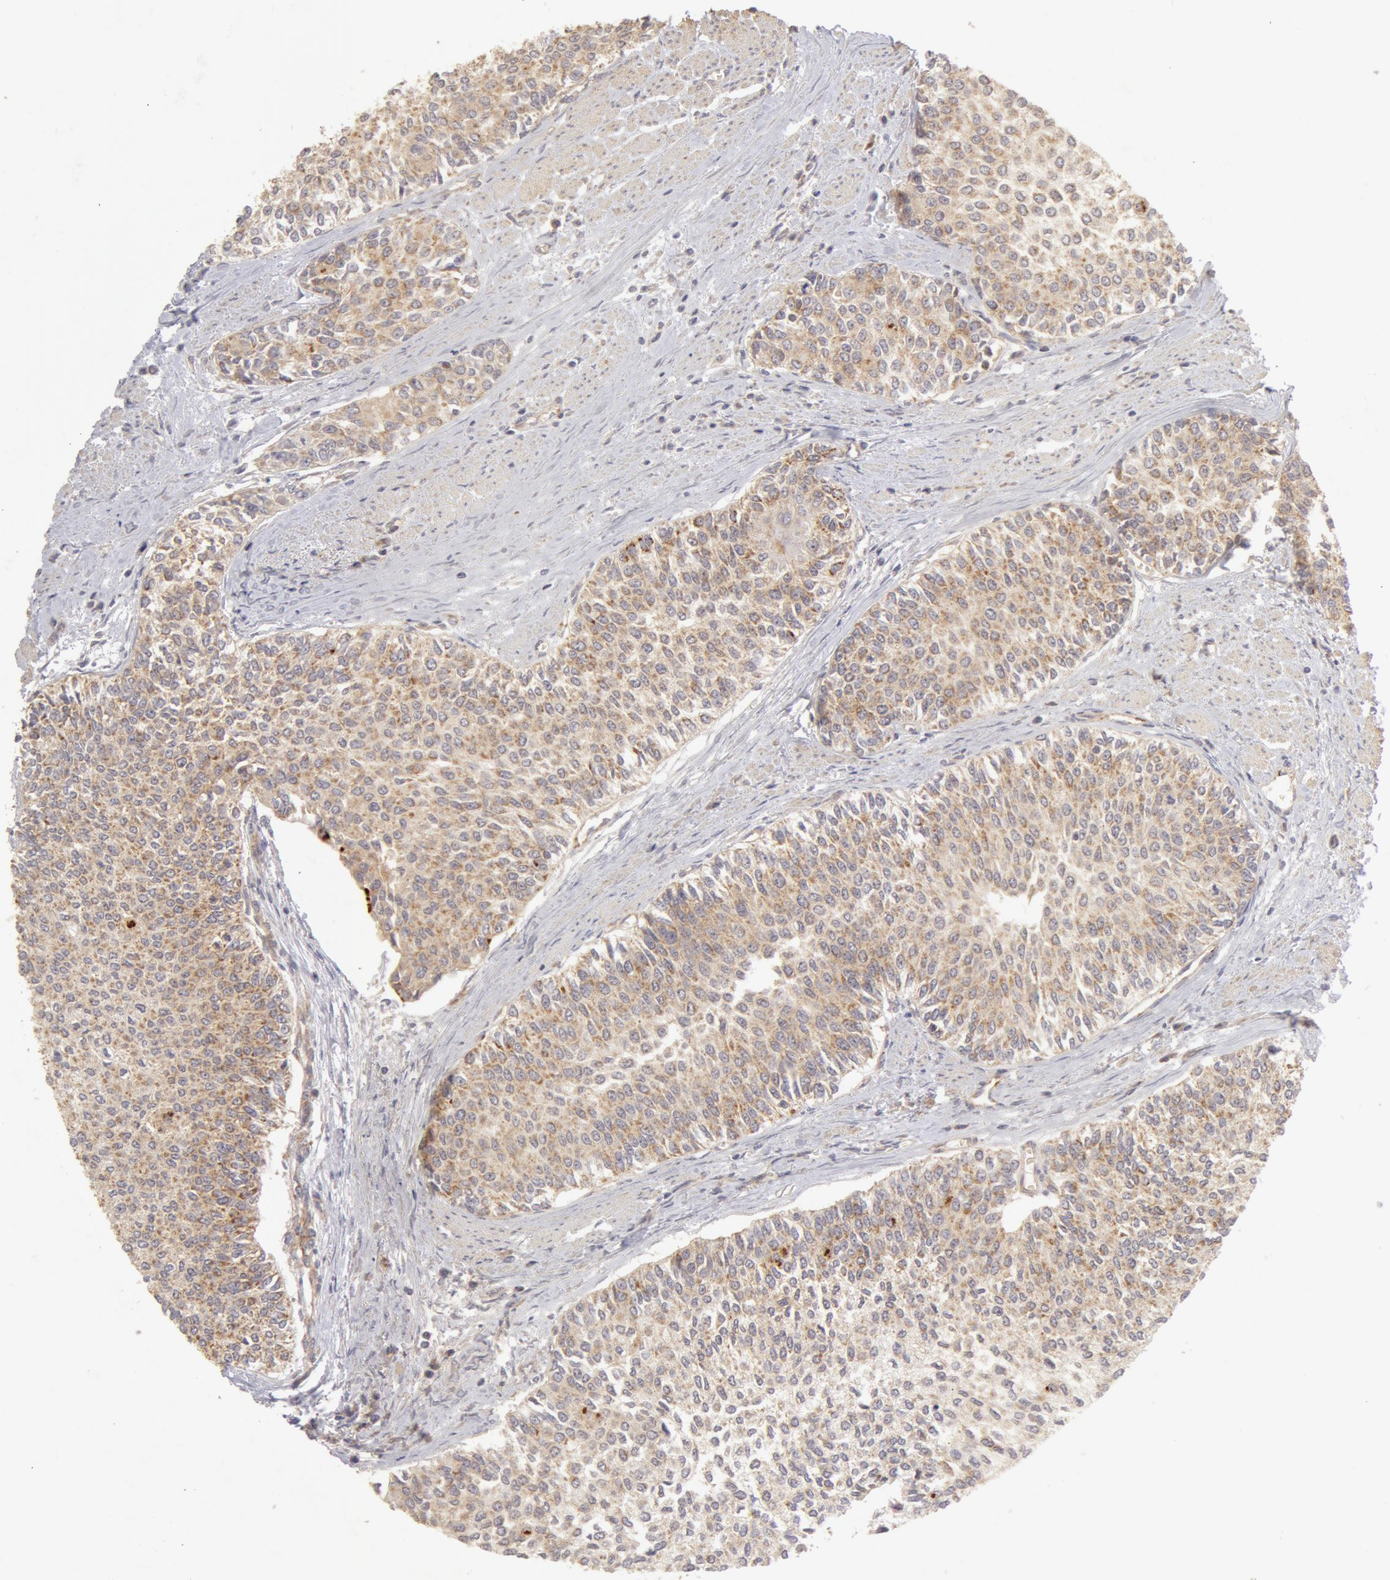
{"staining": {"intensity": "moderate", "quantity": "<25%", "location": "cytoplasmic/membranous"}, "tissue": "urothelial cancer", "cell_type": "Tumor cells", "image_type": "cancer", "snomed": [{"axis": "morphology", "description": "Urothelial carcinoma, Low grade"}, {"axis": "topography", "description": "Urinary bladder"}], "caption": "About <25% of tumor cells in urothelial cancer show moderate cytoplasmic/membranous protein expression as visualized by brown immunohistochemical staining.", "gene": "ADPRH", "patient": {"sex": "female", "age": 73}}